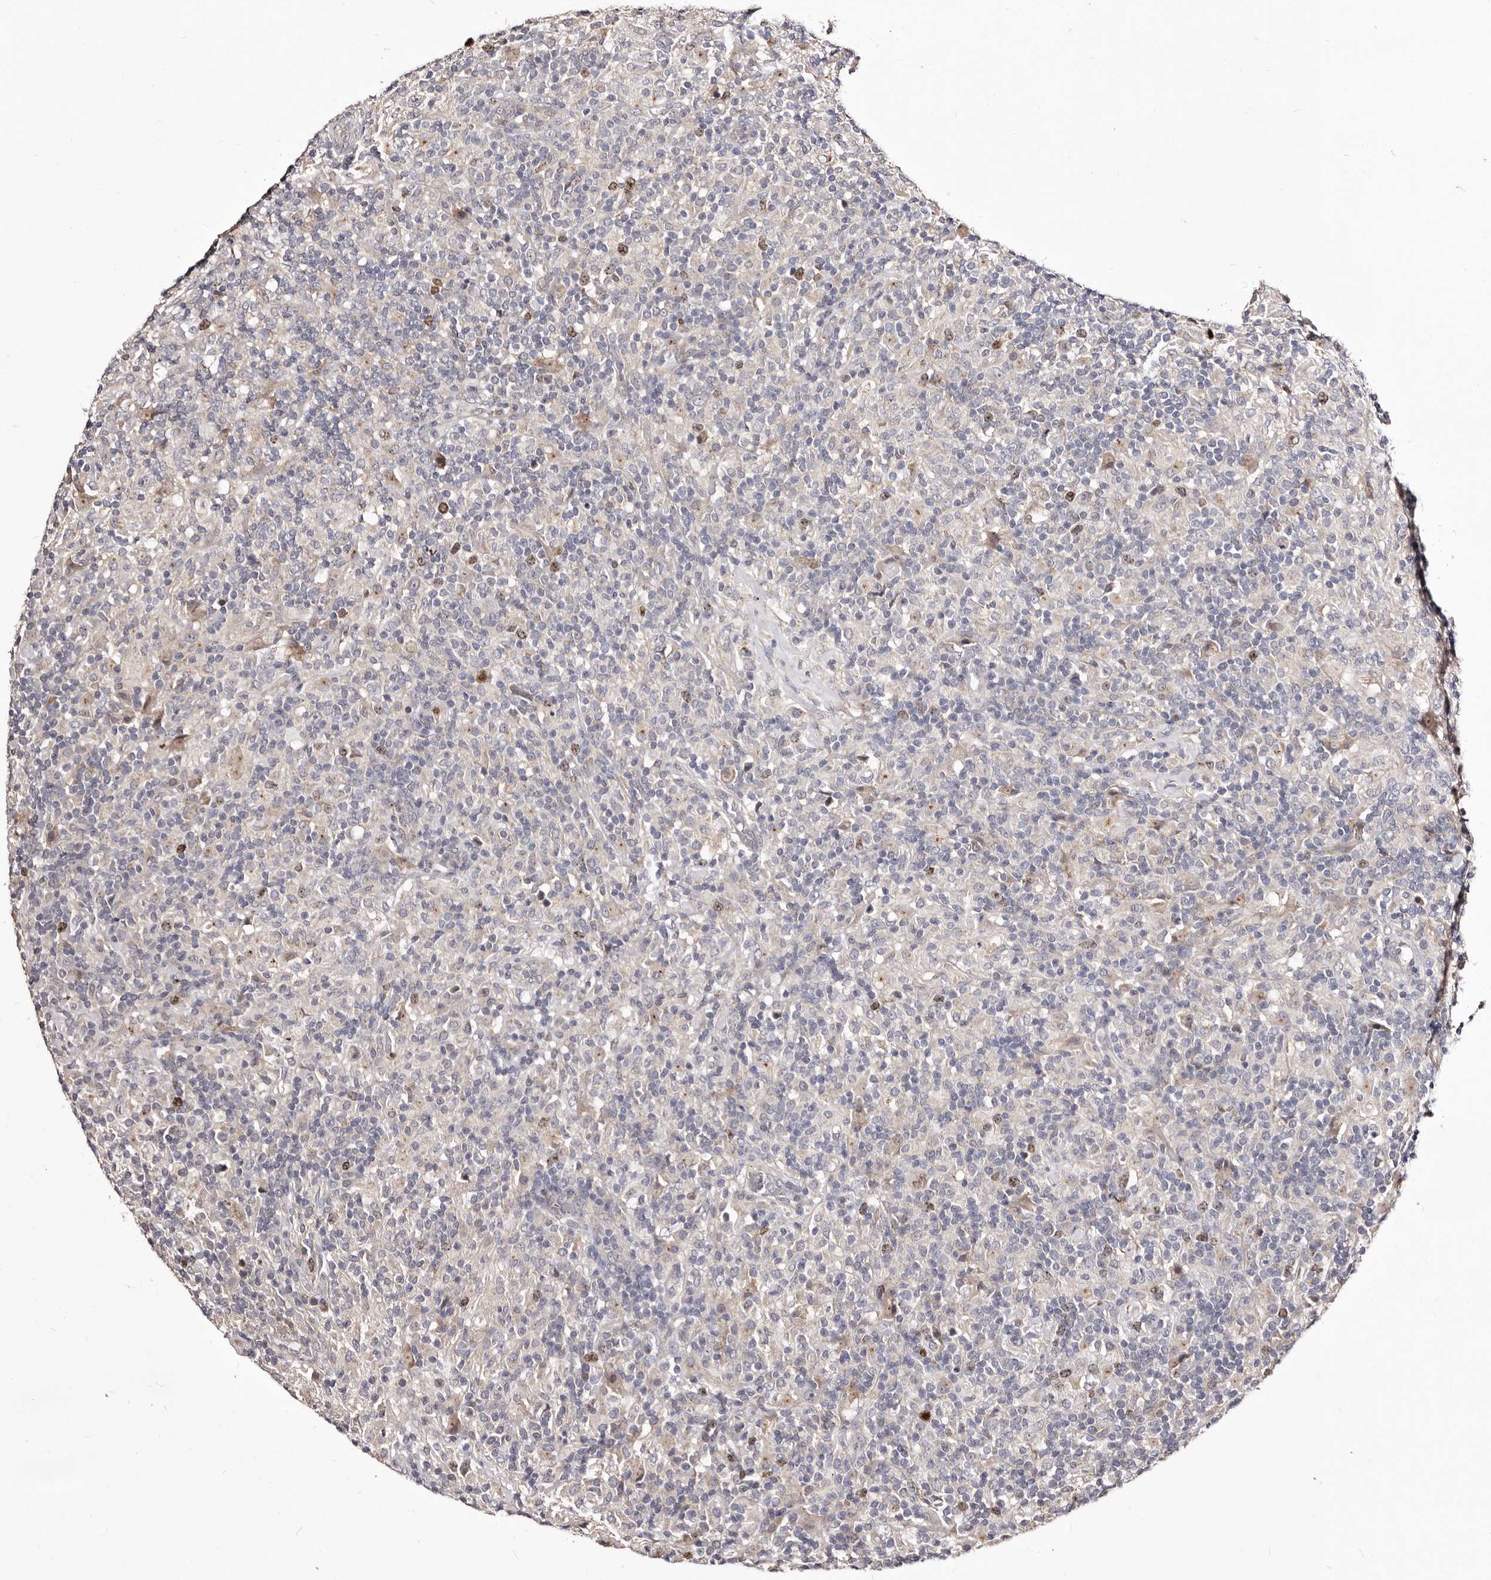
{"staining": {"intensity": "moderate", "quantity": "25%-75%", "location": "nuclear"}, "tissue": "lymphoma", "cell_type": "Tumor cells", "image_type": "cancer", "snomed": [{"axis": "morphology", "description": "Hodgkin's disease, NOS"}, {"axis": "topography", "description": "Lymph node"}], "caption": "There is medium levels of moderate nuclear expression in tumor cells of Hodgkin's disease, as demonstrated by immunohistochemical staining (brown color).", "gene": "CDCA8", "patient": {"sex": "male", "age": 70}}